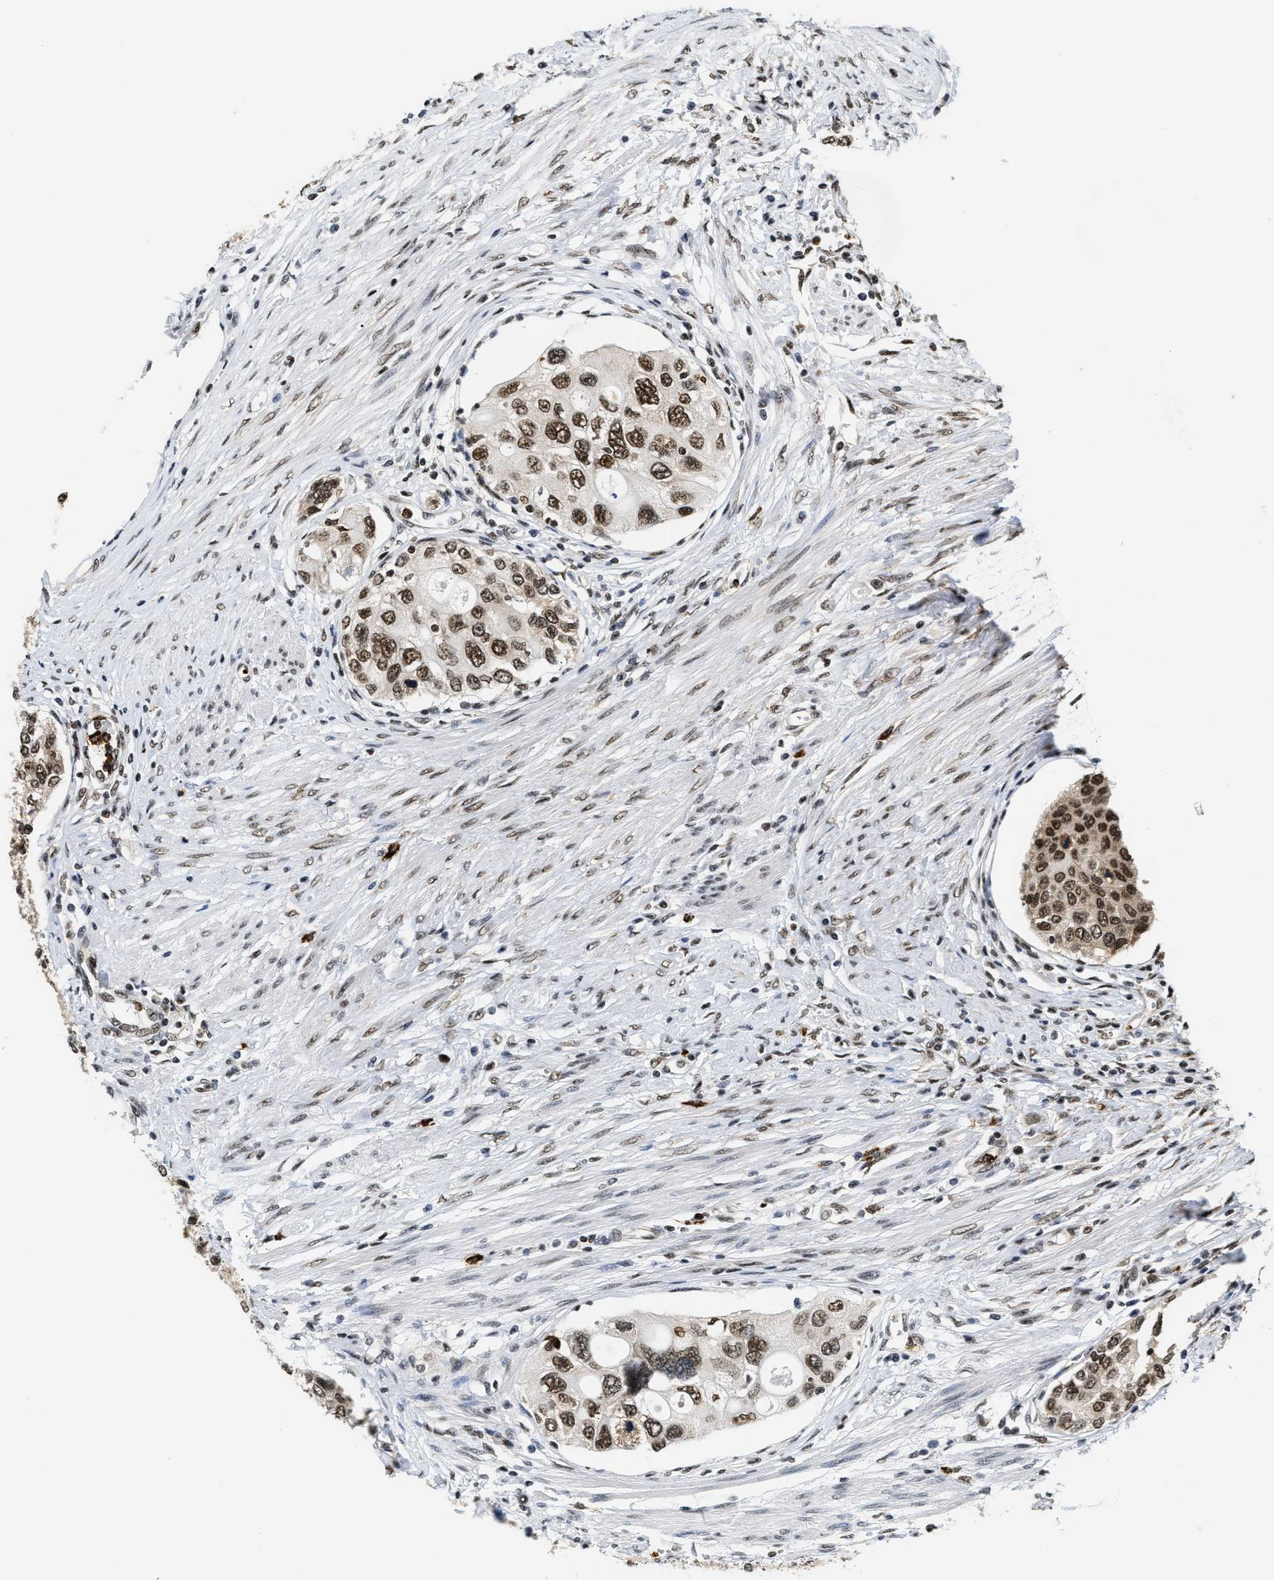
{"staining": {"intensity": "strong", "quantity": ">75%", "location": "nuclear"}, "tissue": "urothelial cancer", "cell_type": "Tumor cells", "image_type": "cancer", "snomed": [{"axis": "morphology", "description": "Urothelial carcinoma, High grade"}, {"axis": "topography", "description": "Urinary bladder"}], "caption": "Protein staining of urothelial cancer tissue demonstrates strong nuclear staining in about >75% of tumor cells.", "gene": "CCNDBP1", "patient": {"sex": "female", "age": 56}}